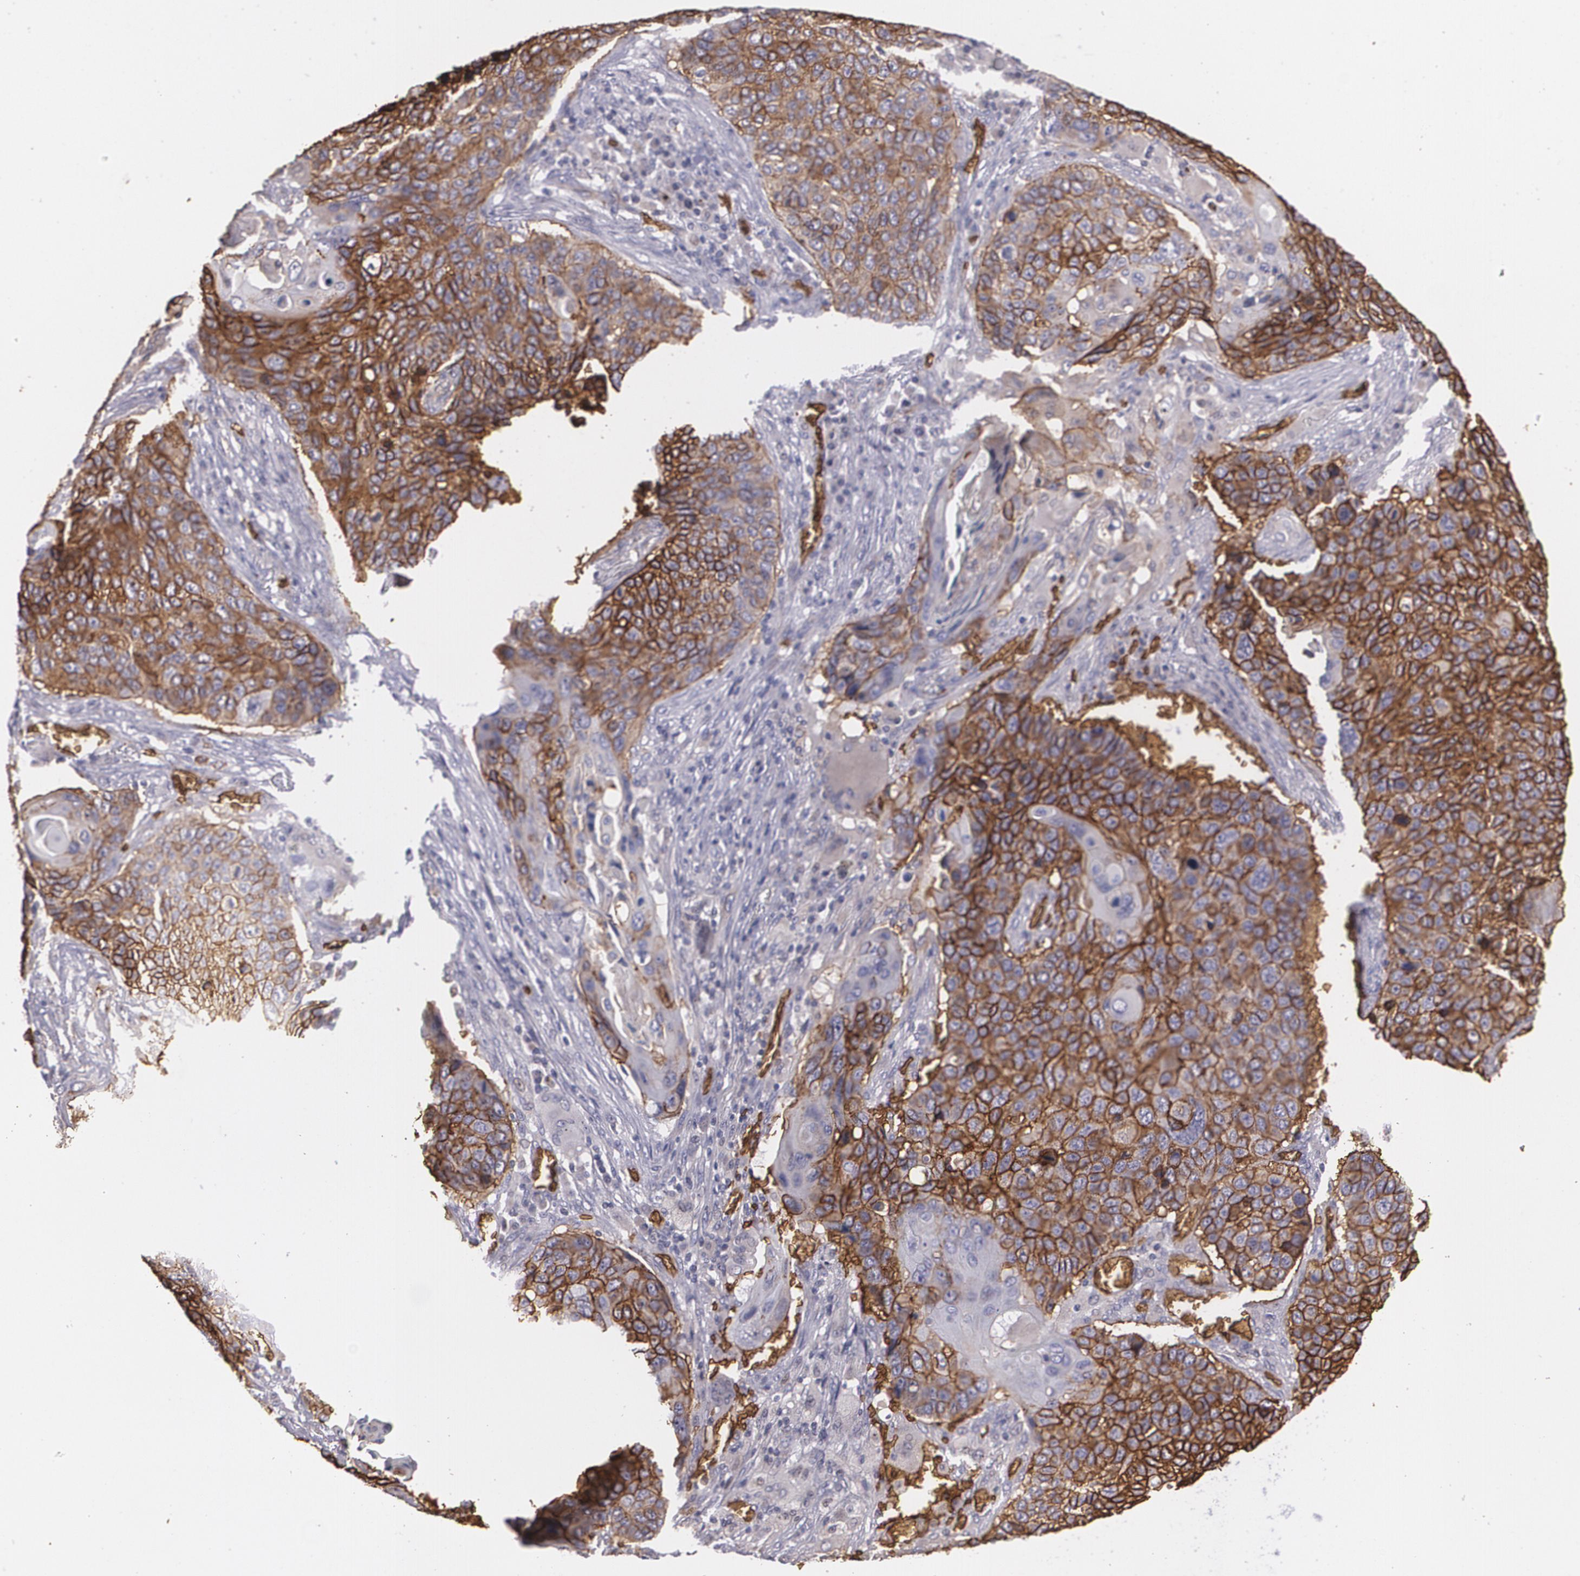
{"staining": {"intensity": "strong", "quantity": ">75%", "location": "cytoplasmic/membranous"}, "tissue": "lung cancer", "cell_type": "Tumor cells", "image_type": "cancer", "snomed": [{"axis": "morphology", "description": "Squamous cell carcinoma, NOS"}, {"axis": "topography", "description": "Lung"}], "caption": "Brown immunohistochemical staining in lung squamous cell carcinoma displays strong cytoplasmic/membranous expression in about >75% of tumor cells. The staining was performed using DAB, with brown indicating positive protein expression. Nuclei are stained blue with hematoxylin.", "gene": "SLC2A1", "patient": {"sex": "male", "age": 68}}